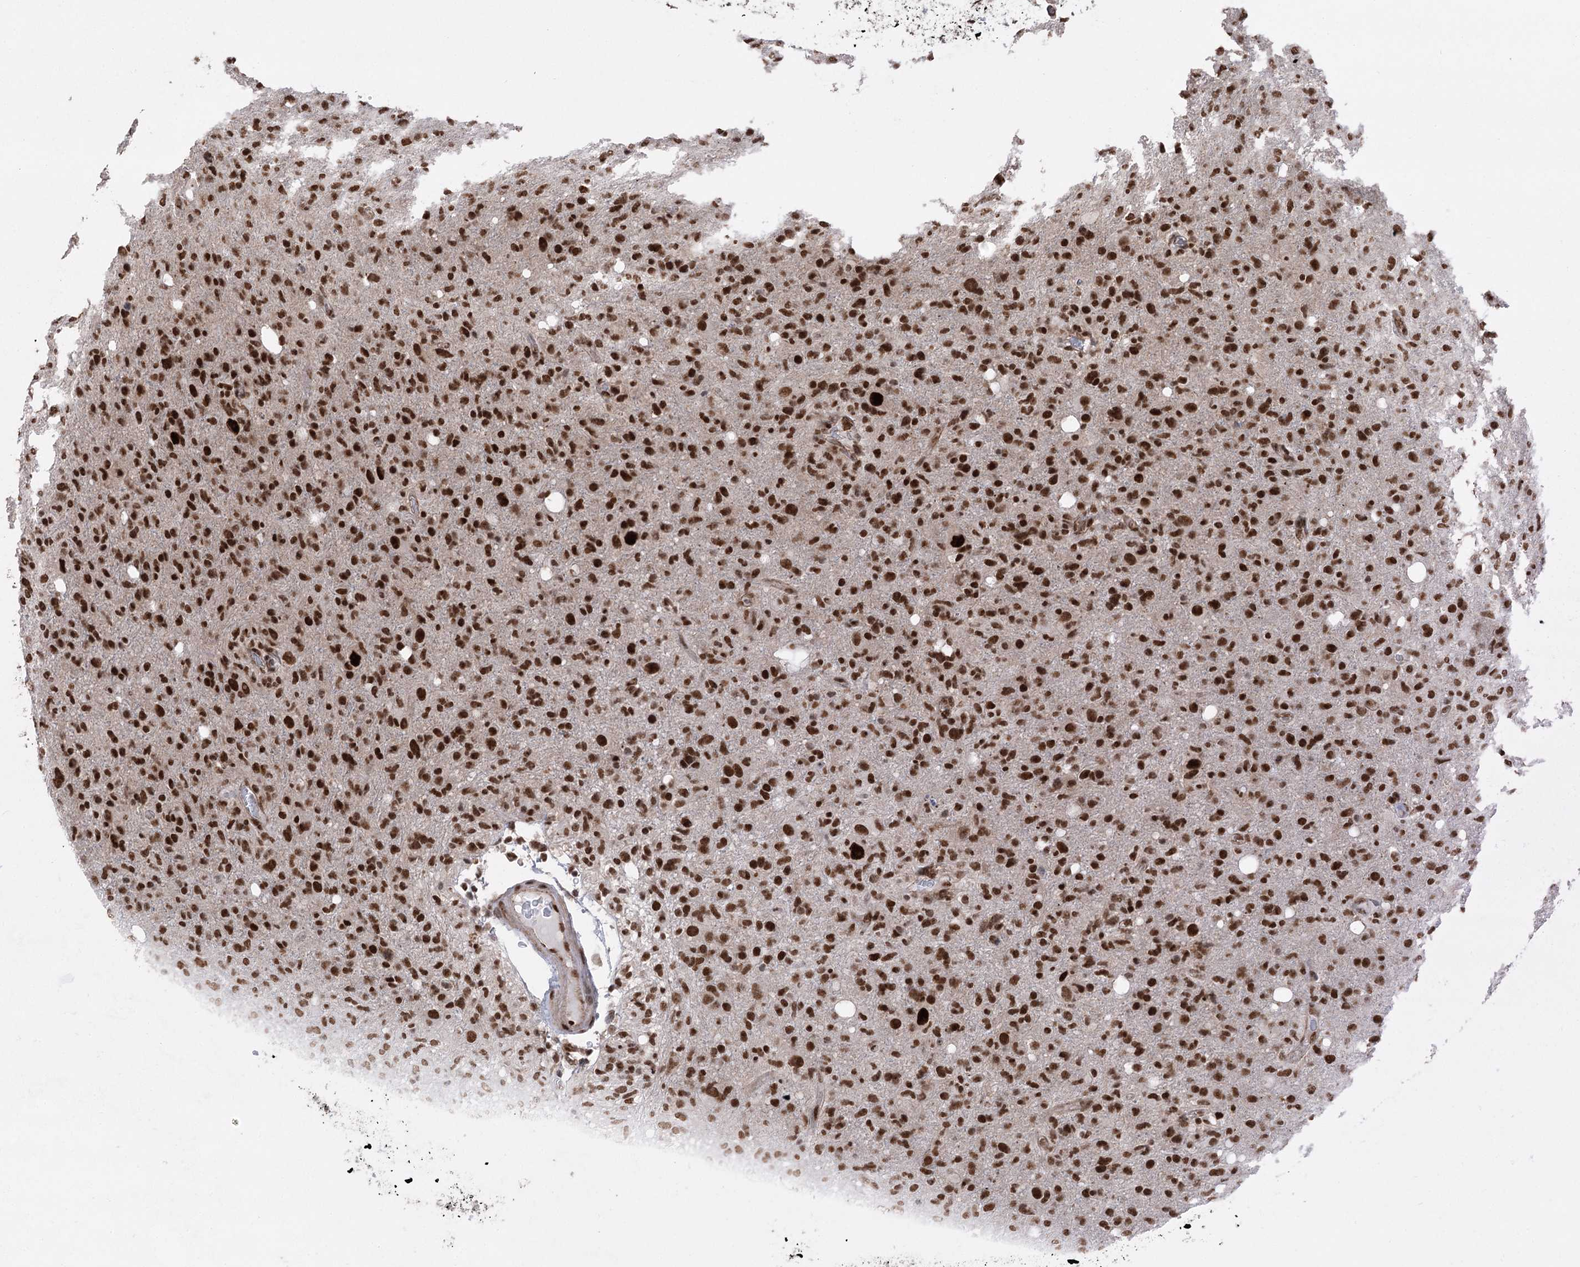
{"staining": {"intensity": "strong", "quantity": ">75%", "location": "nuclear"}, "tissue": "glioma", "cell_type": "Tumor cells", "image_type": "cancer", "snomed": [{"axis": "morphology", "description": "Glioma, malignant, High grade"}, {"axis": "topography", "description": "Brain"}], "caption": "Protein expression analysis of glioma exhibits strong nuclear expression in about >75% of tumor cells.", "gene": "ZCCHC8", "patient": {"sex": "female", "age": 57}}